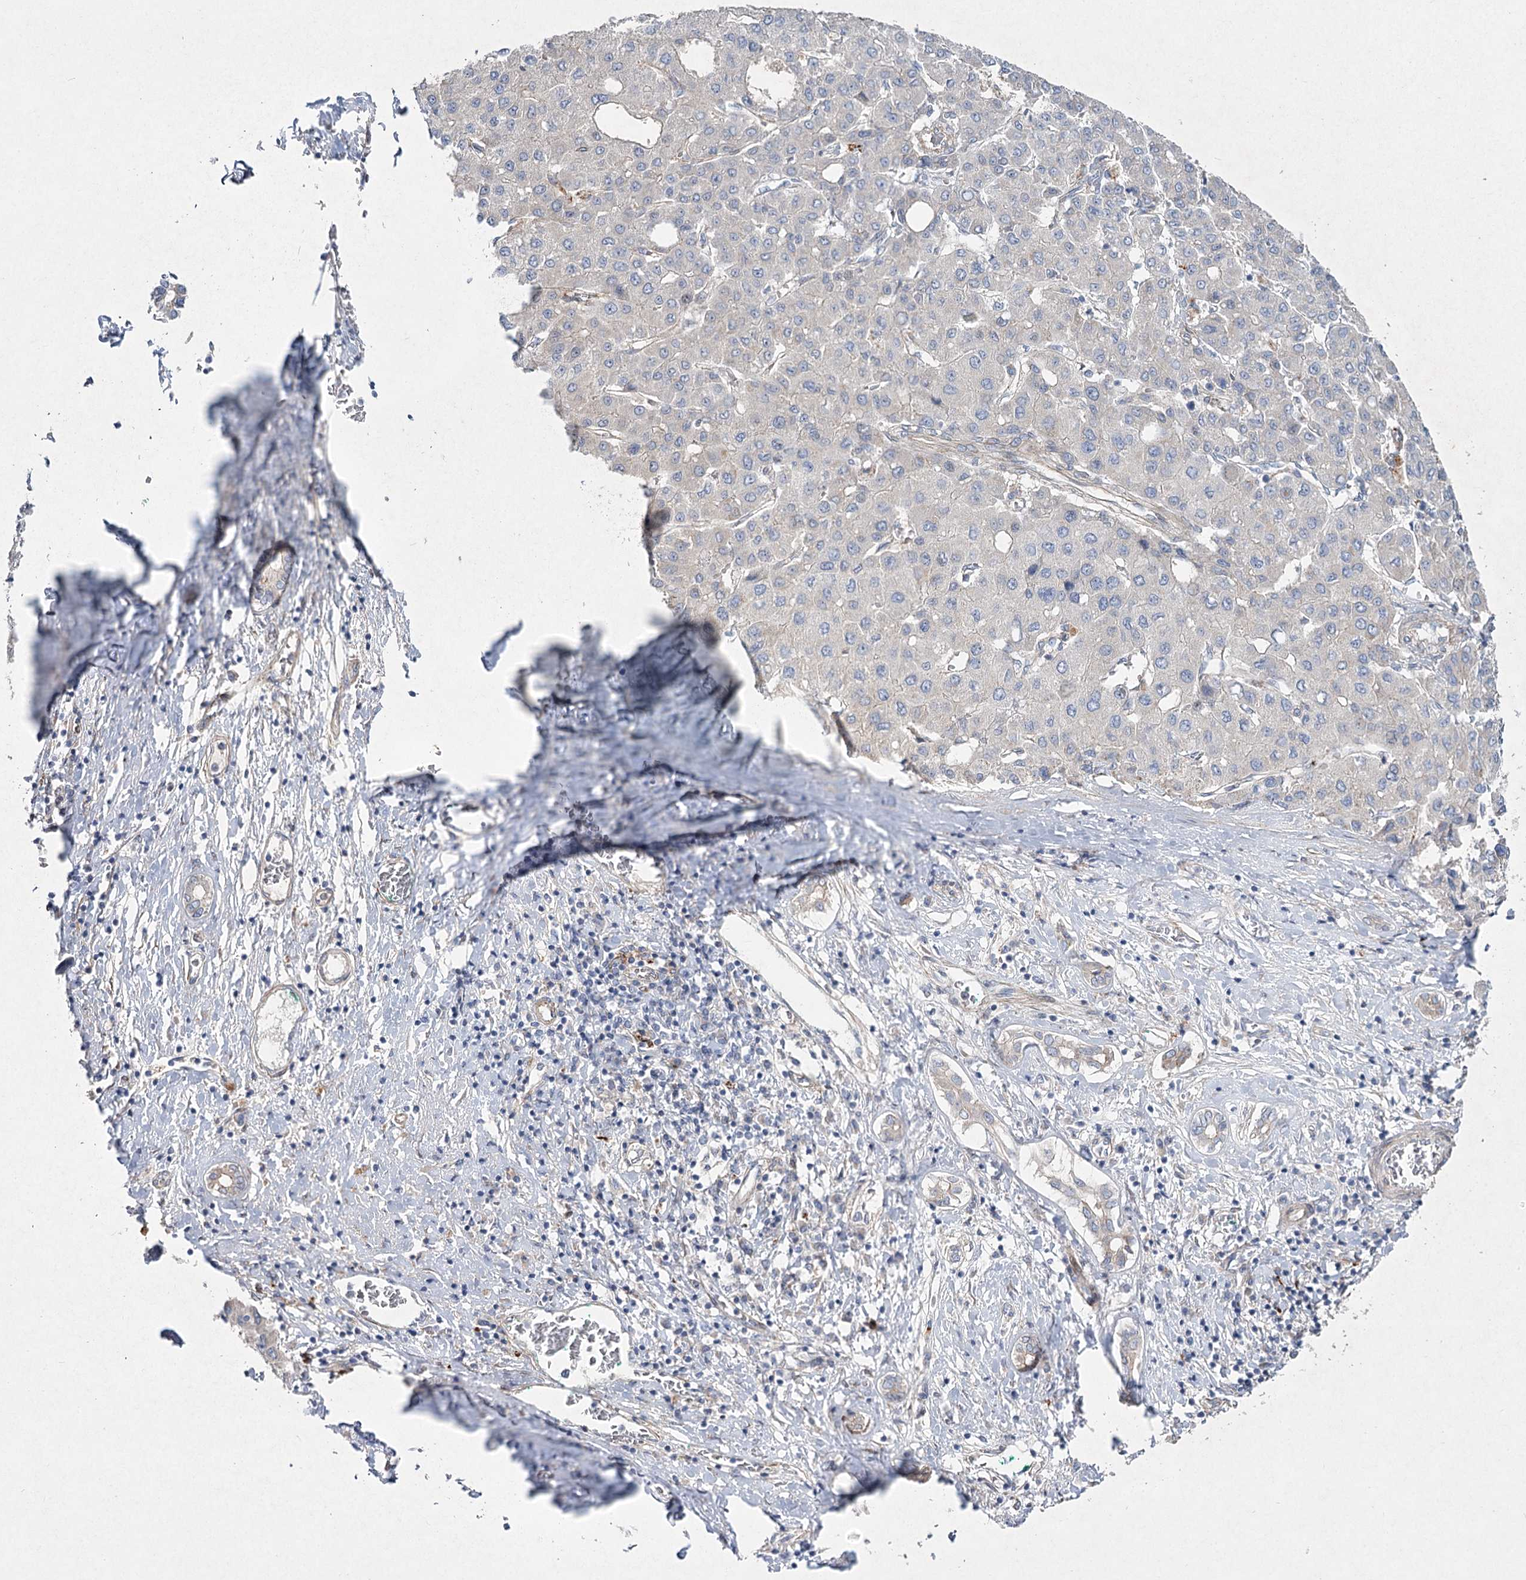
{"staining": {"intensity": "negative", "quantity": "none", "location": "none"}, "tissue": "liver cancer", "cell_type": "Tumor cells", "image_type": "cancer", "snomed": [{"axis": "morphology", "description": "Carcinoma, Hepatocellular, NOS"}, {"axis": "topography", "description": "Liver"}], "caption": "DAB immunohistochemical staining of human liver cancer (hepatocellular carcinoma) exhibits no significant expression in tumor cells.", "gene": "SH3BP5L", "patient": {"sex": "male", "age": 65}}